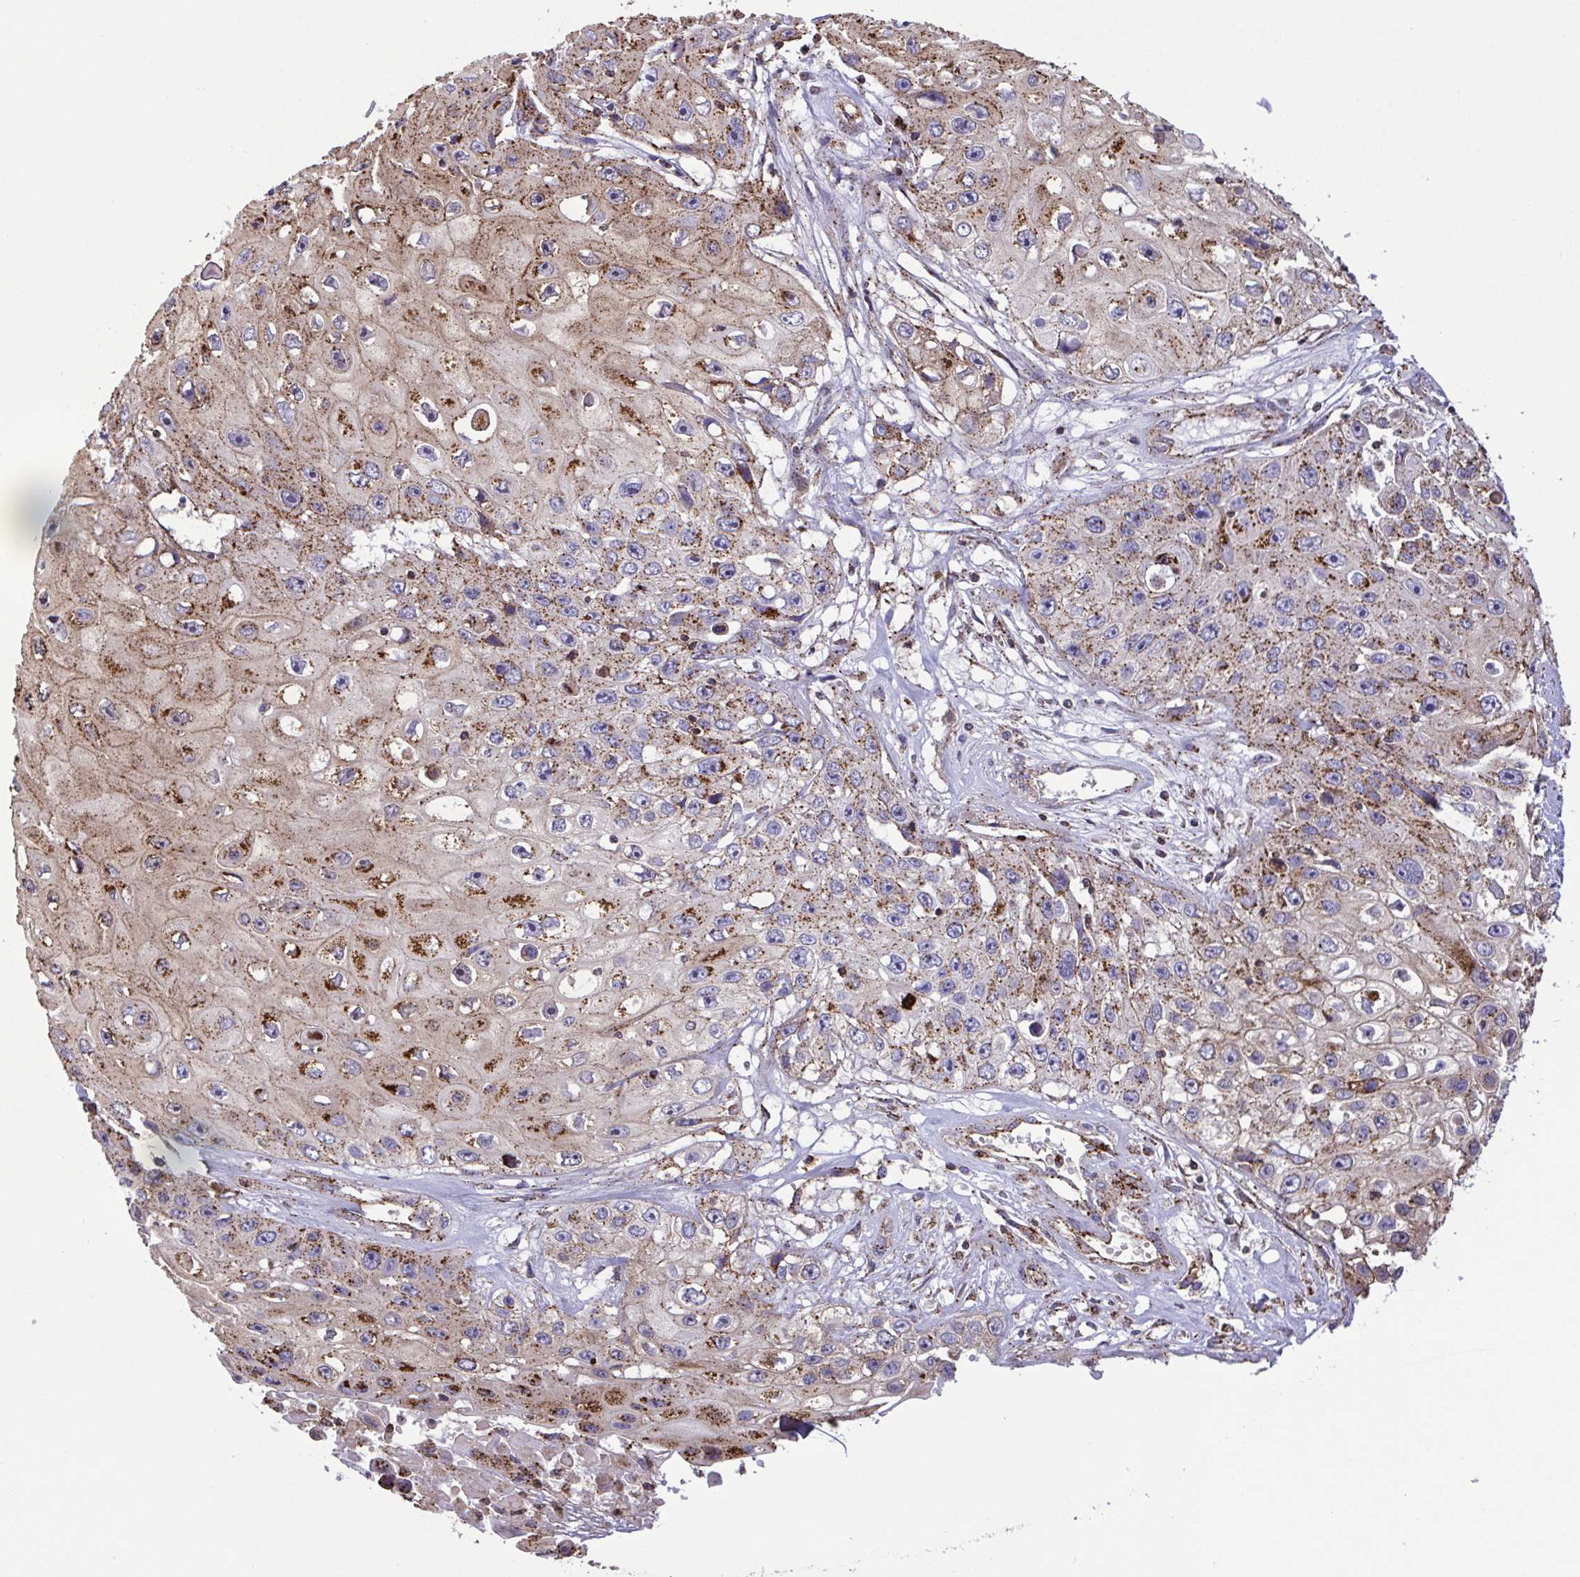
{"staining": {"intensity": "strong", "quantity": "25%-75%", "location": "cytoplasmic/membranous"}, "tissue": "skin cancer", "cell_type": "Tumor cells", "image_type": "cancer", "snomed": [{"axis": "morphology", "description": "Squamous cell carcinoma, NOS"}, {"axis": "topography", "description": "Skin"}], "caption": "DAB immunohistochemical staining of human squamous cell carcinoma (skin) reveals strong cytoplasmic/membranous protein expression in about 25%-75% of tumor cells.", "gene": "CHMP1B", "patient": {"sex": "male", "age": 82}}